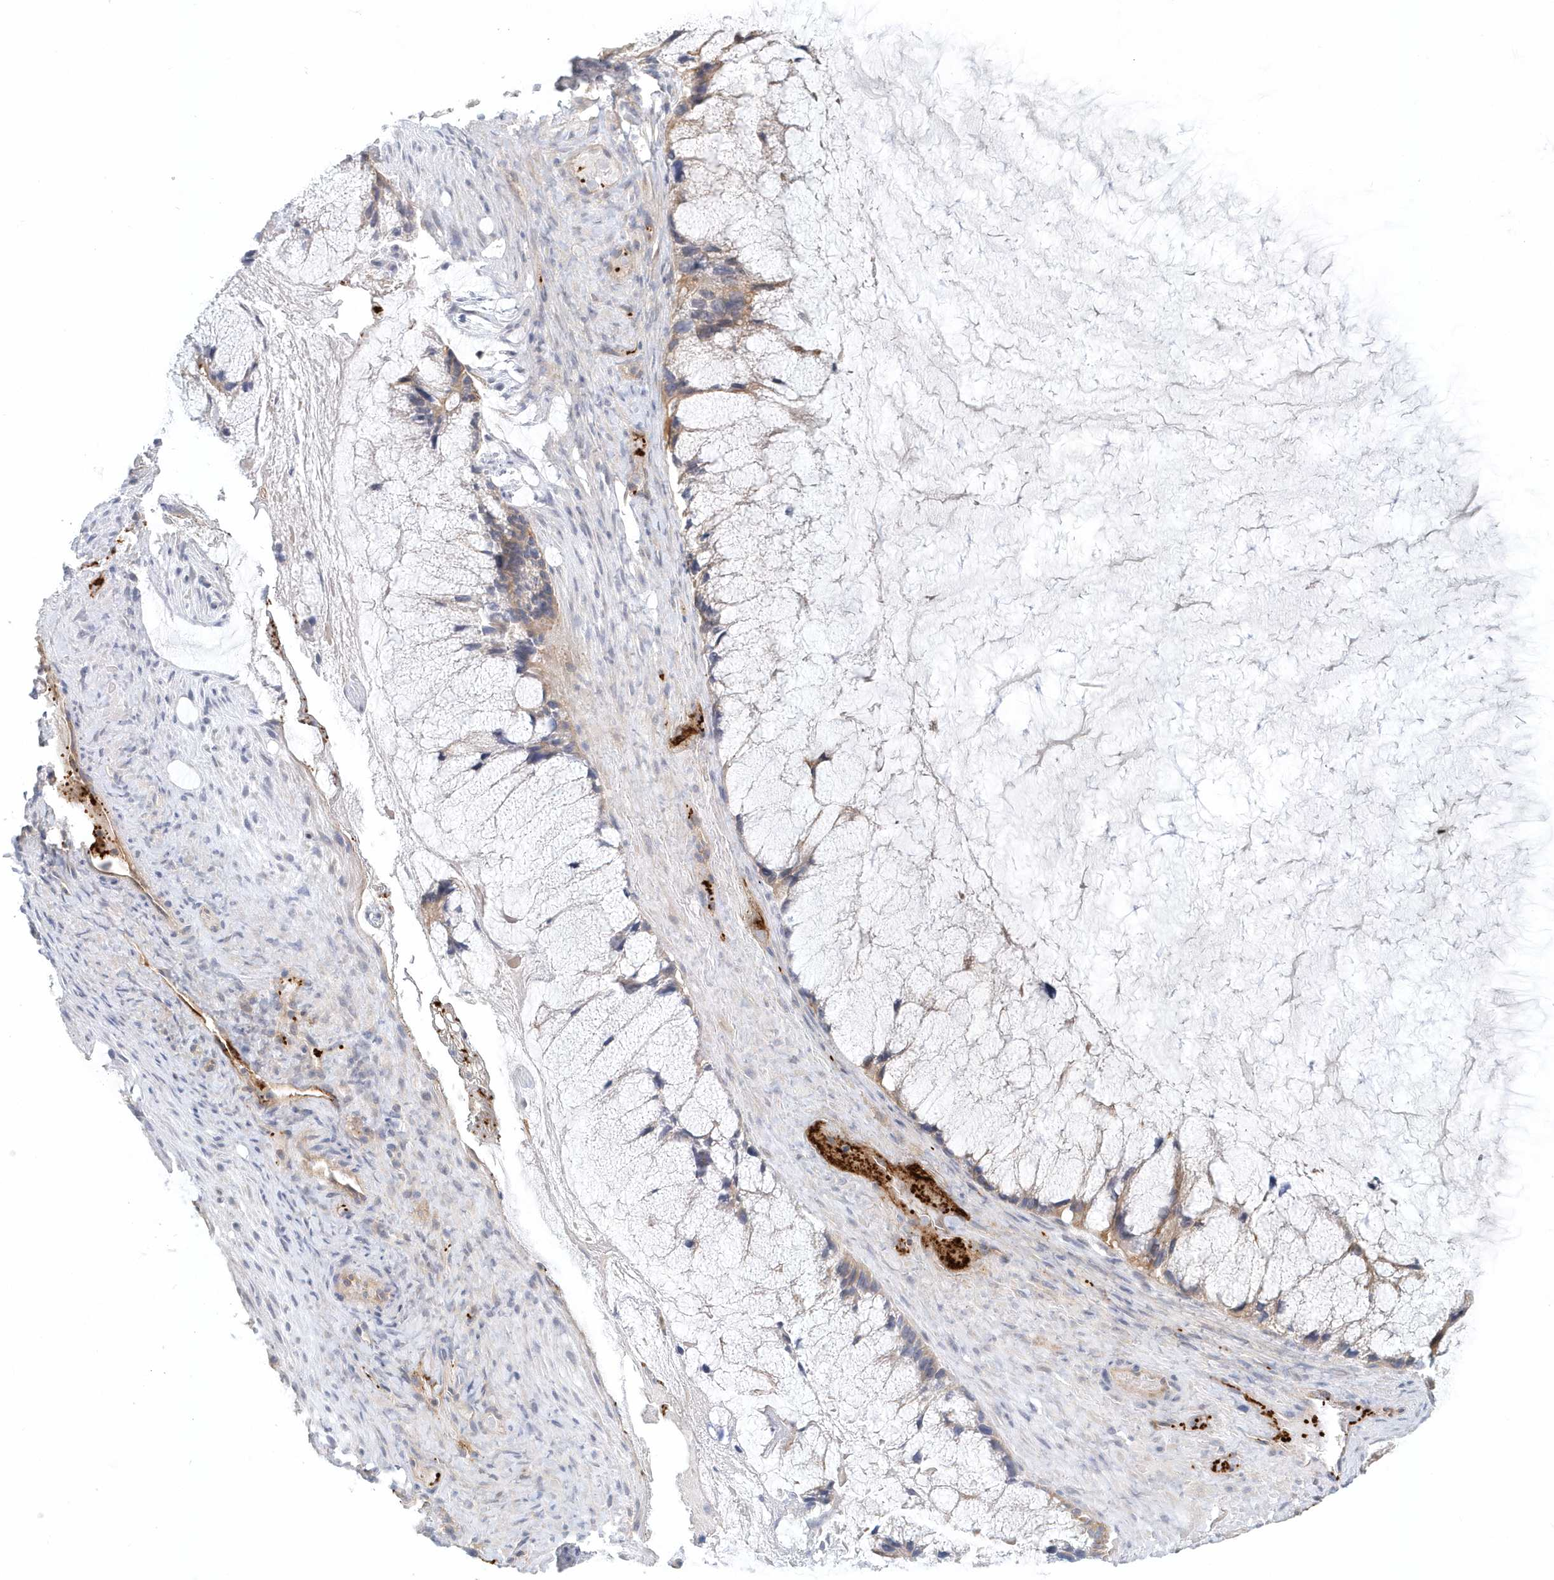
{"staining": {"intensity": "weak", "quantity": "<25%", "location": "cytoplasmic/membranous"}, "tissue": "ovarian cancer", "cell_type": "Tumor cells", "image_type": "cancer", "snomed": [{"axis": "morphology", "description": "Cystadenocarcinoma, mucinous, NOS"}, {"axis": "topography", "description": "Ovary"}], "caption": "There is no significant expression in tumor cells of ovarian cancer.", "gene": "MMRN1", "patient": {"sex": "female", "age": 37}}